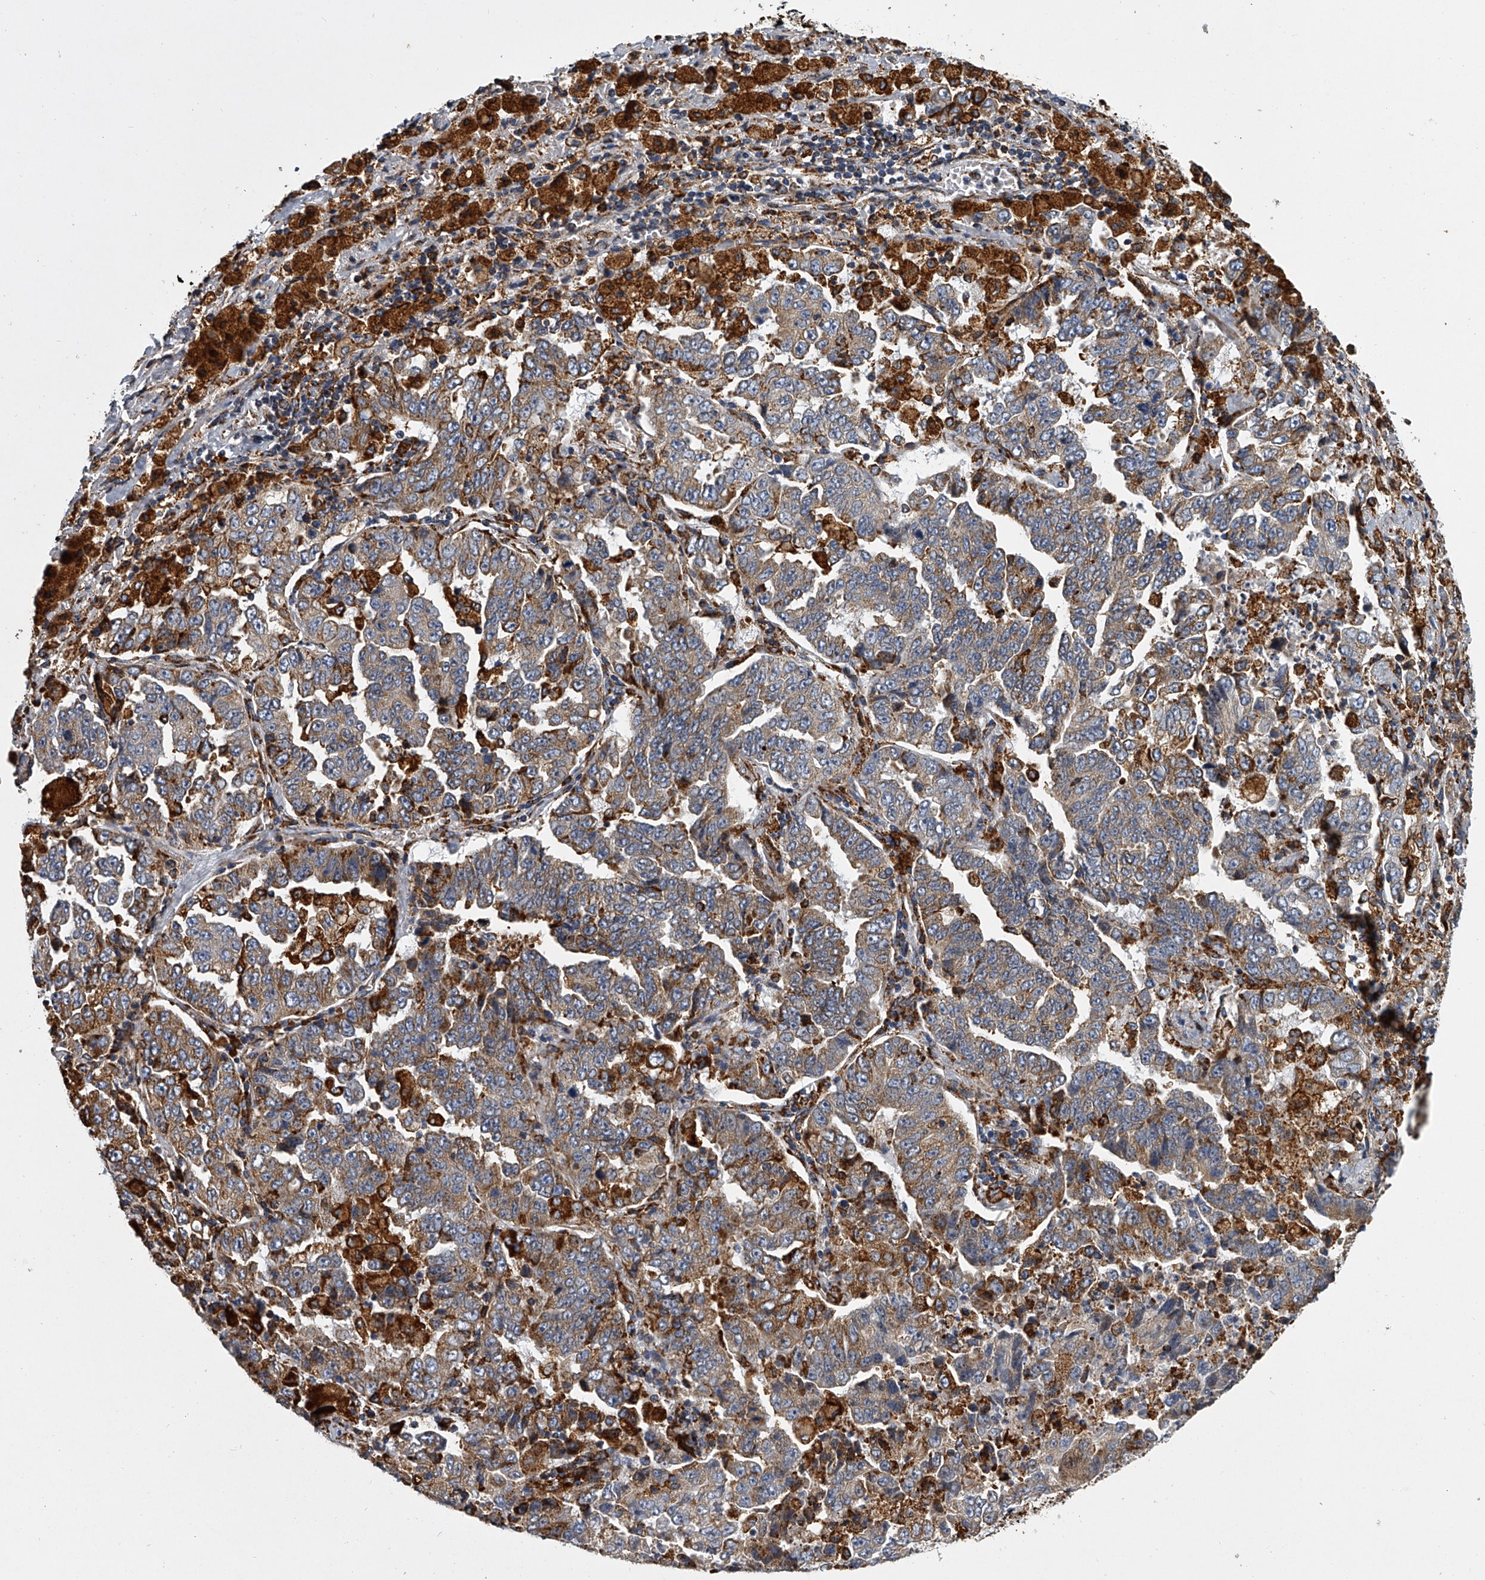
{"staining": {"intensity": "moderate", "quantity": ">75%", "location": "cytoplasmic/membranous"}, "tissue": "lung cancer", "cell_type": "Tumor cells", "image_type": "cancer", "snomed": [{"axis": "morphology", "description": "Adenocarcinoma, NOS"}, {"axis": "topography", "description": "Lung"}], "caption": "This histopathology image reveals immunohistochemistry (IHC) staining of human lung cancer, with medium moderate cytoplasmic/membranous staining in about >75% of tumor cells.", "gene": "TMEM63C", "patient": {"sex": "female", "age": 51}}